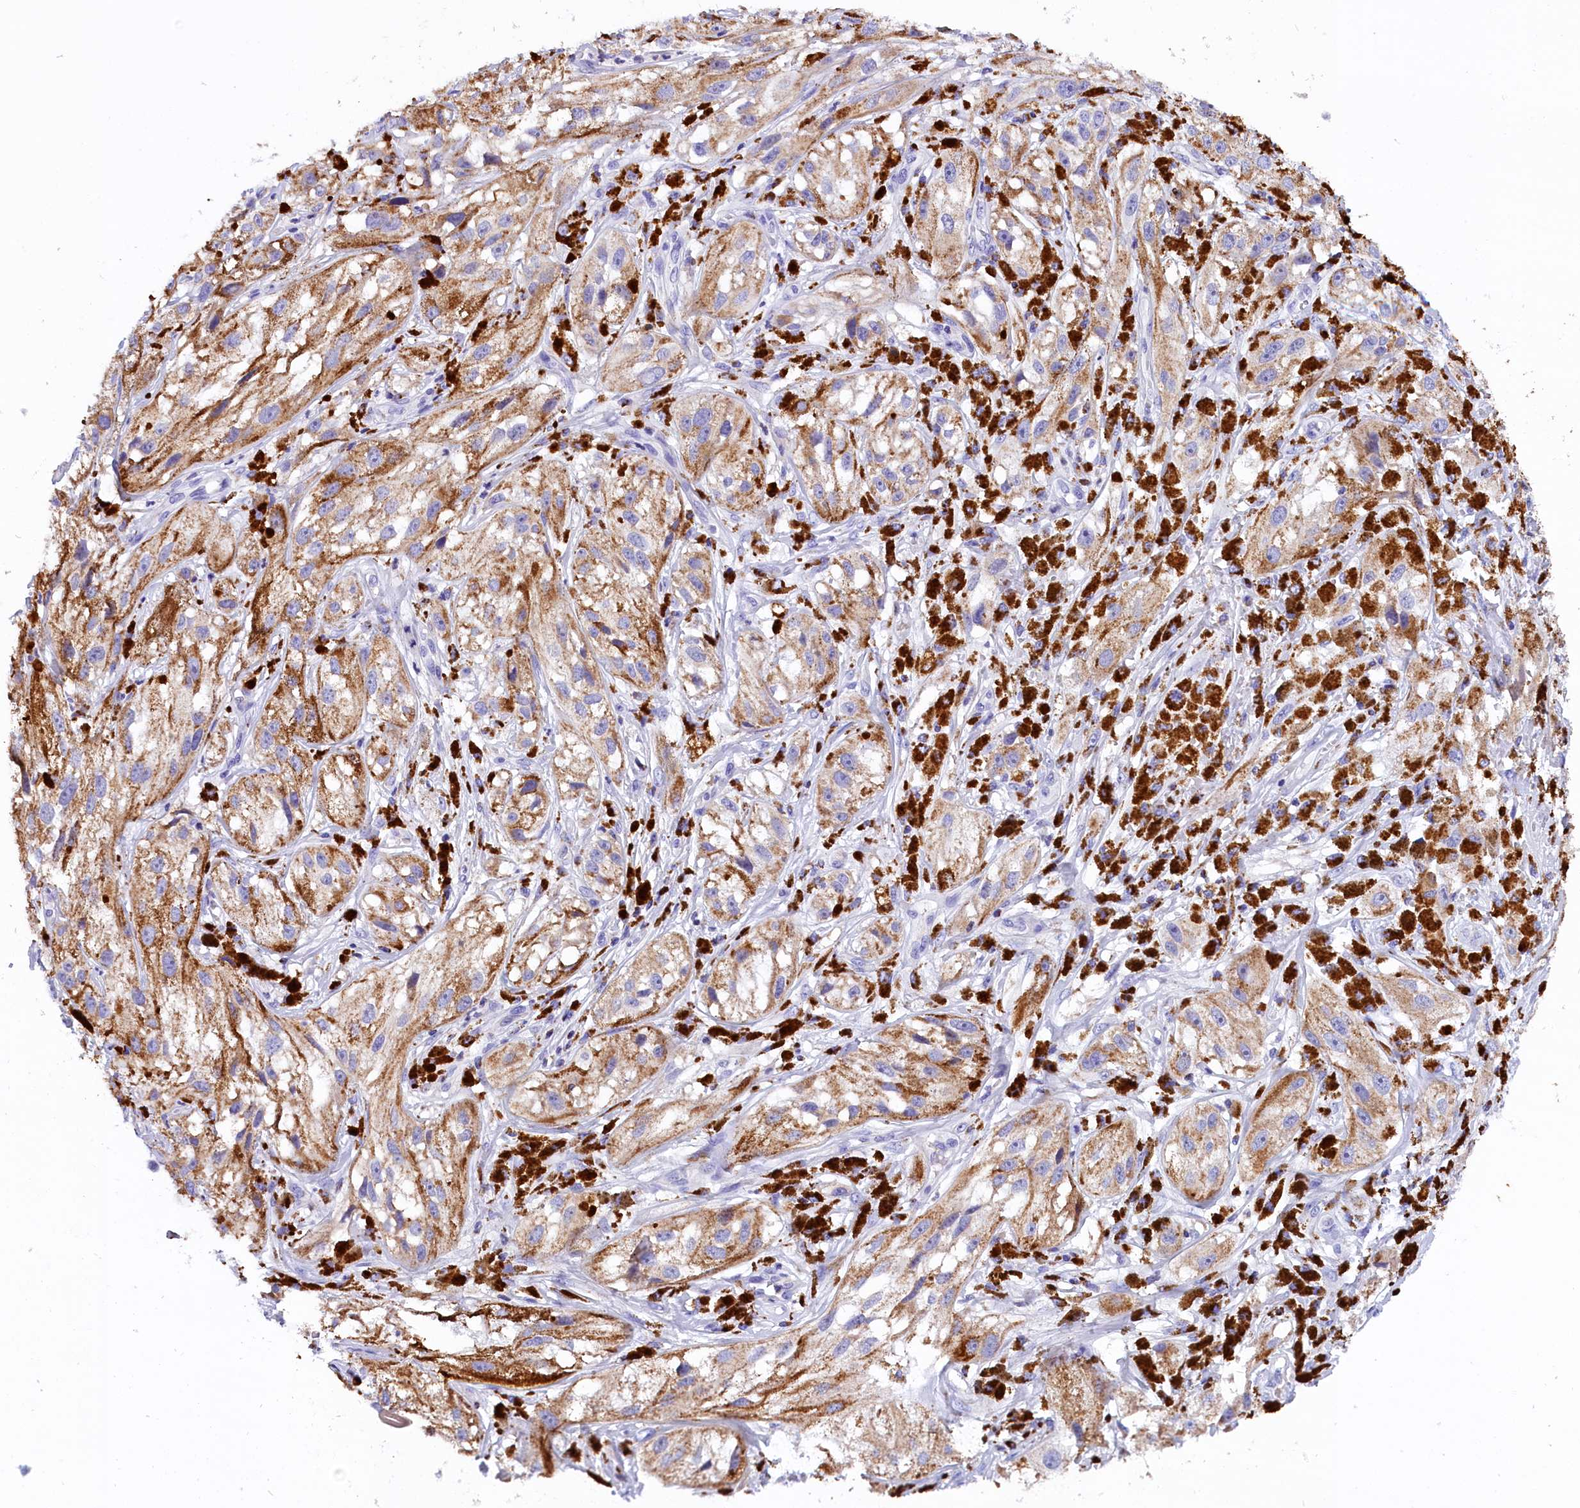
{"staining": {"intensity": "moderate", "quantity": ">75%", "location": "cytoplasmic/membranous"}, "tissue": "melanoma", "cell_type": "Tumor cells", "image_type": "cancer", "snomed": [{"axis": "morphology", "description": "Malignant melanoma, NOS"}, {"axis": "topography", "description": "Skin"}], "caption": "A photomicrograph of malignant melanoma stained for a protein displays moderate cytoplasmic/membranous brown staining in tumor cells.", "gene": "ABAT", "patient": {"sex": "male", "age": 88}}